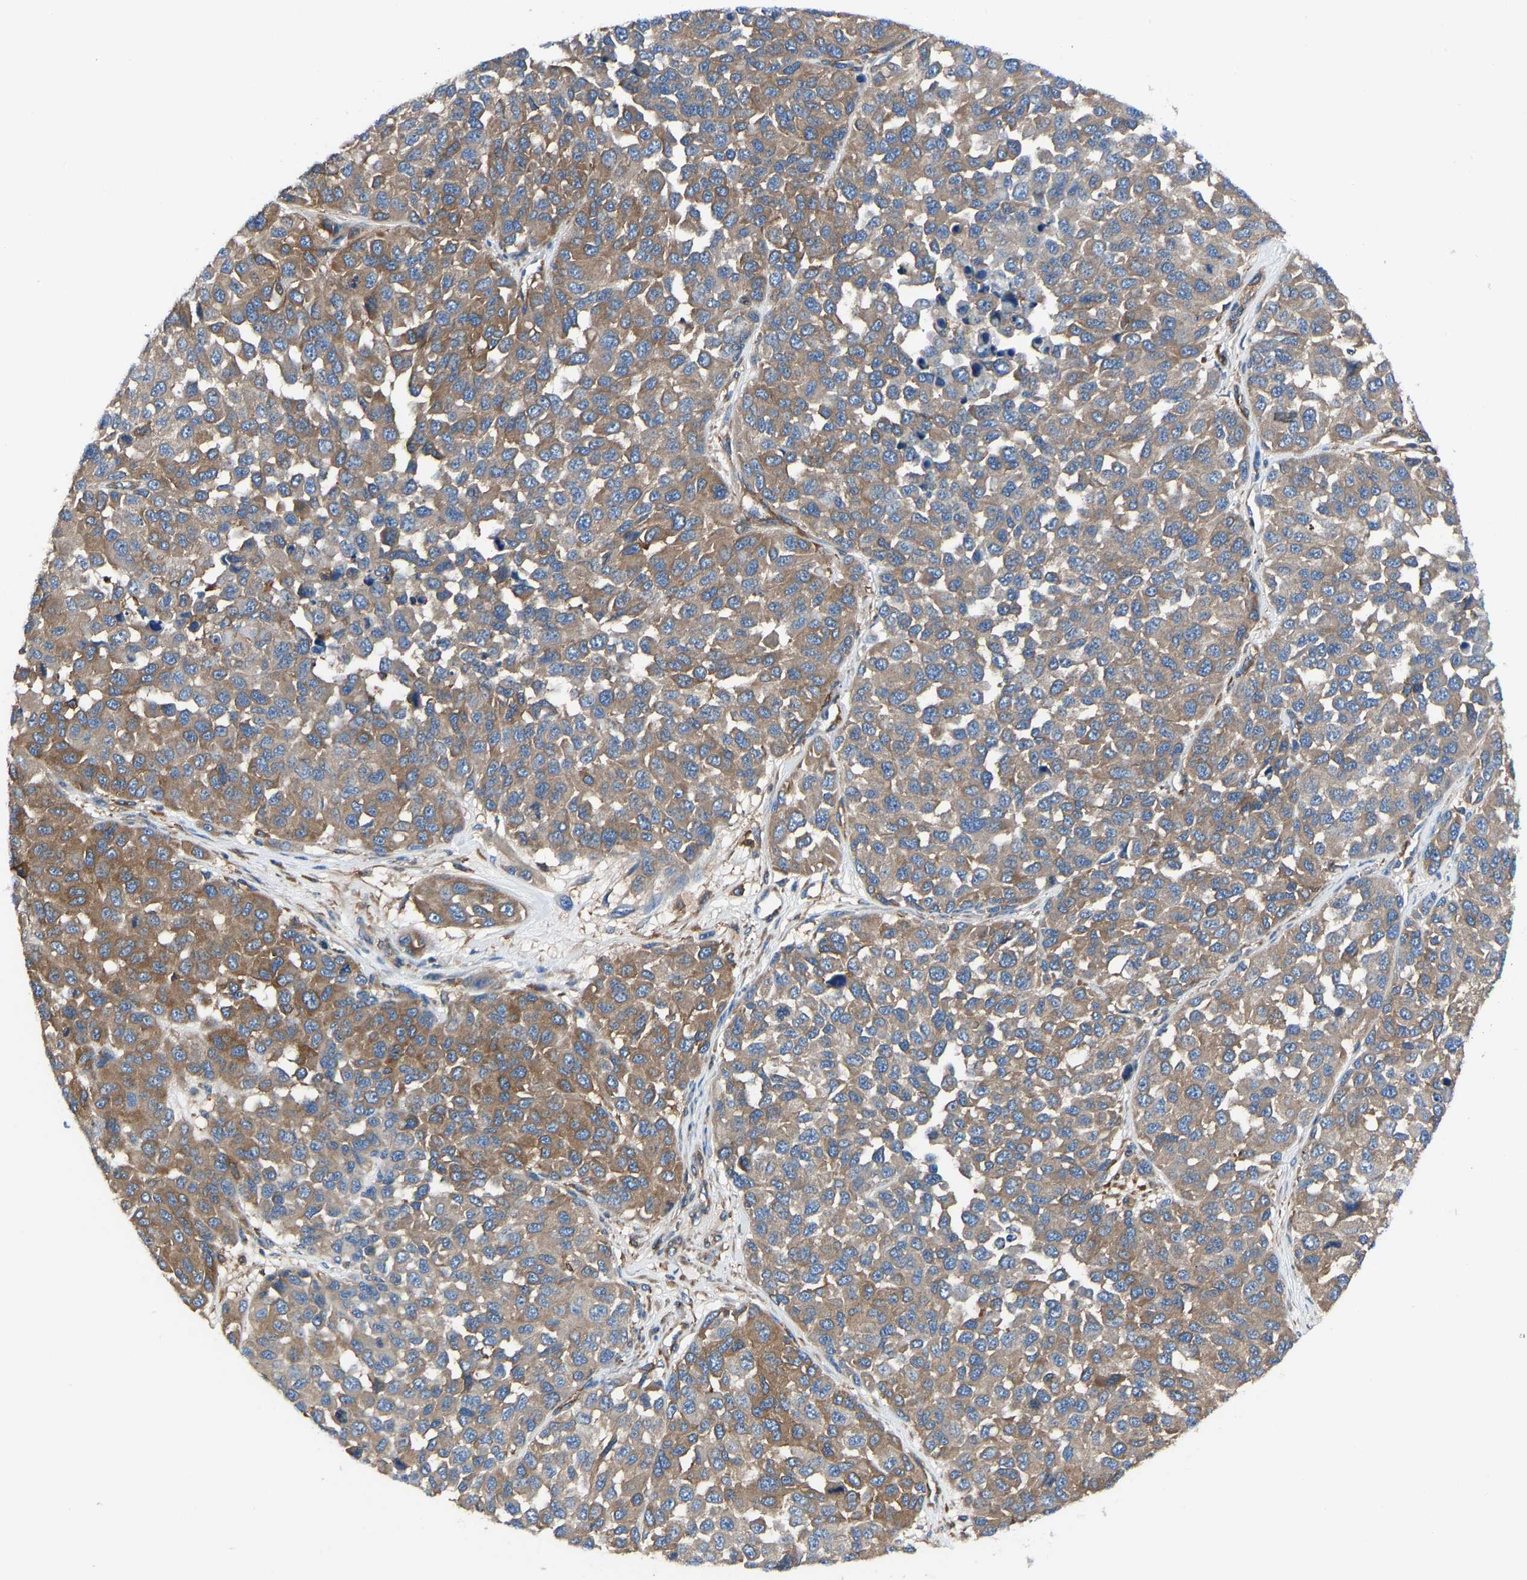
{"staining": {"intensity": "moderate", "quantity": ">75%", "location": "cytoplasmic/membranous"}, "tissue": "melanoma", "cell_type": "Tumor cells", "image_type": "cancer", "snomed": [{"axis": "morphology", "description": "Malignant melanoma, NOS"}, {"axis": "topography", "description": "Skin"}], "caption": "Malignant melanoma stained for a protein (brown) reveals moderate cytoplasmic/membranous positive expression in approximately >75% of tumor cells.", "gene": "PRKAR1A", "patient": {"sex": "male", "age": 62}}